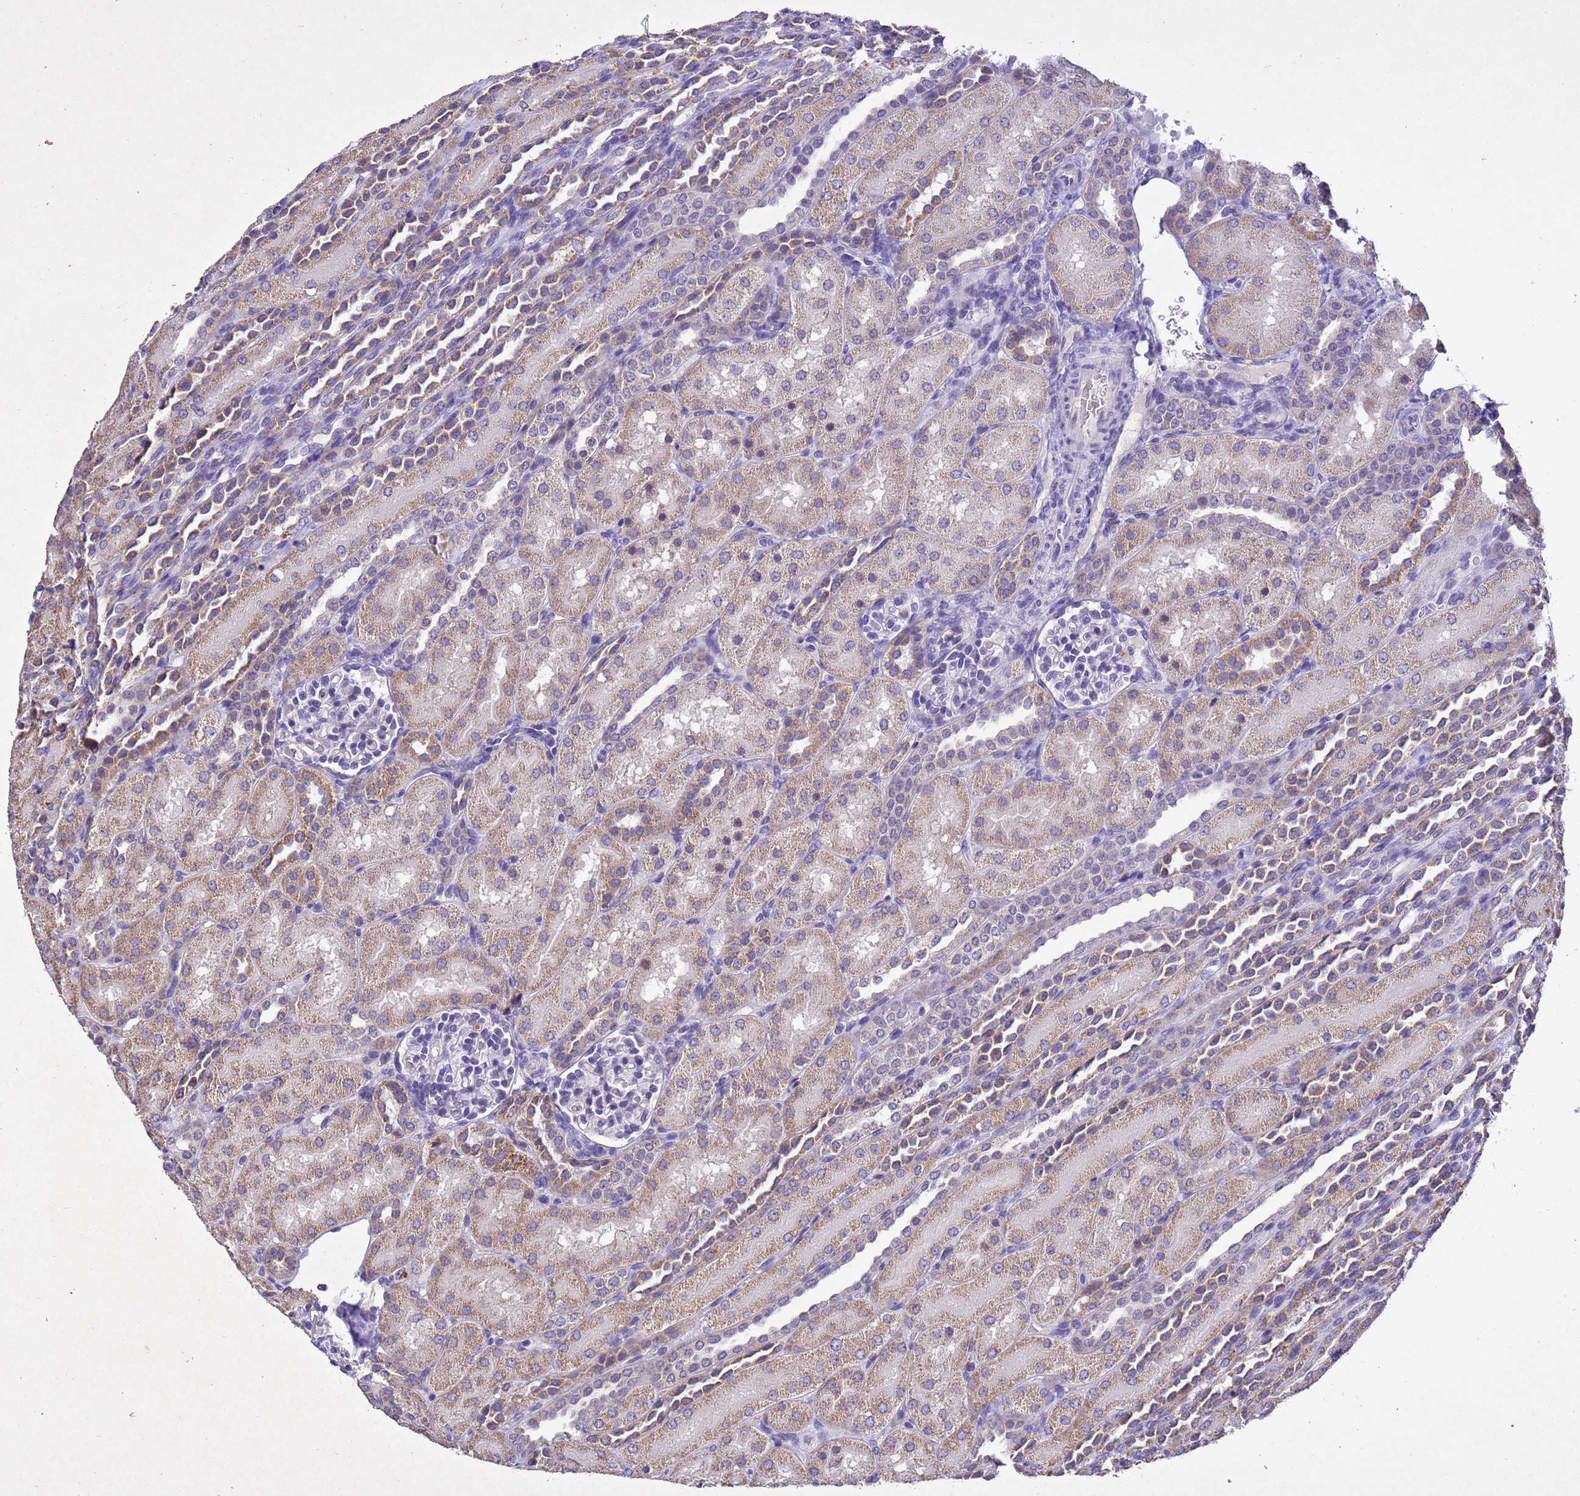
{"staining": {"intensity": "negative", "quantity": "none", "location": "none"}, "tissue": "kidney", "cell_type": "Cells in glomeruli", "image_type": "normal", "snomed": [{"axis": "morphology", "description": "Normal tissue, NOS"}, {"axis": "topography", "description": "Kidney"}], "caption": "Immunohistochemistry image of normal kidney: human kidney stained with DAB shows no significant protein staining in cells in glomeruli.", "gene": "NLRP11", "patient": {"sex": "male", "age": 1}}